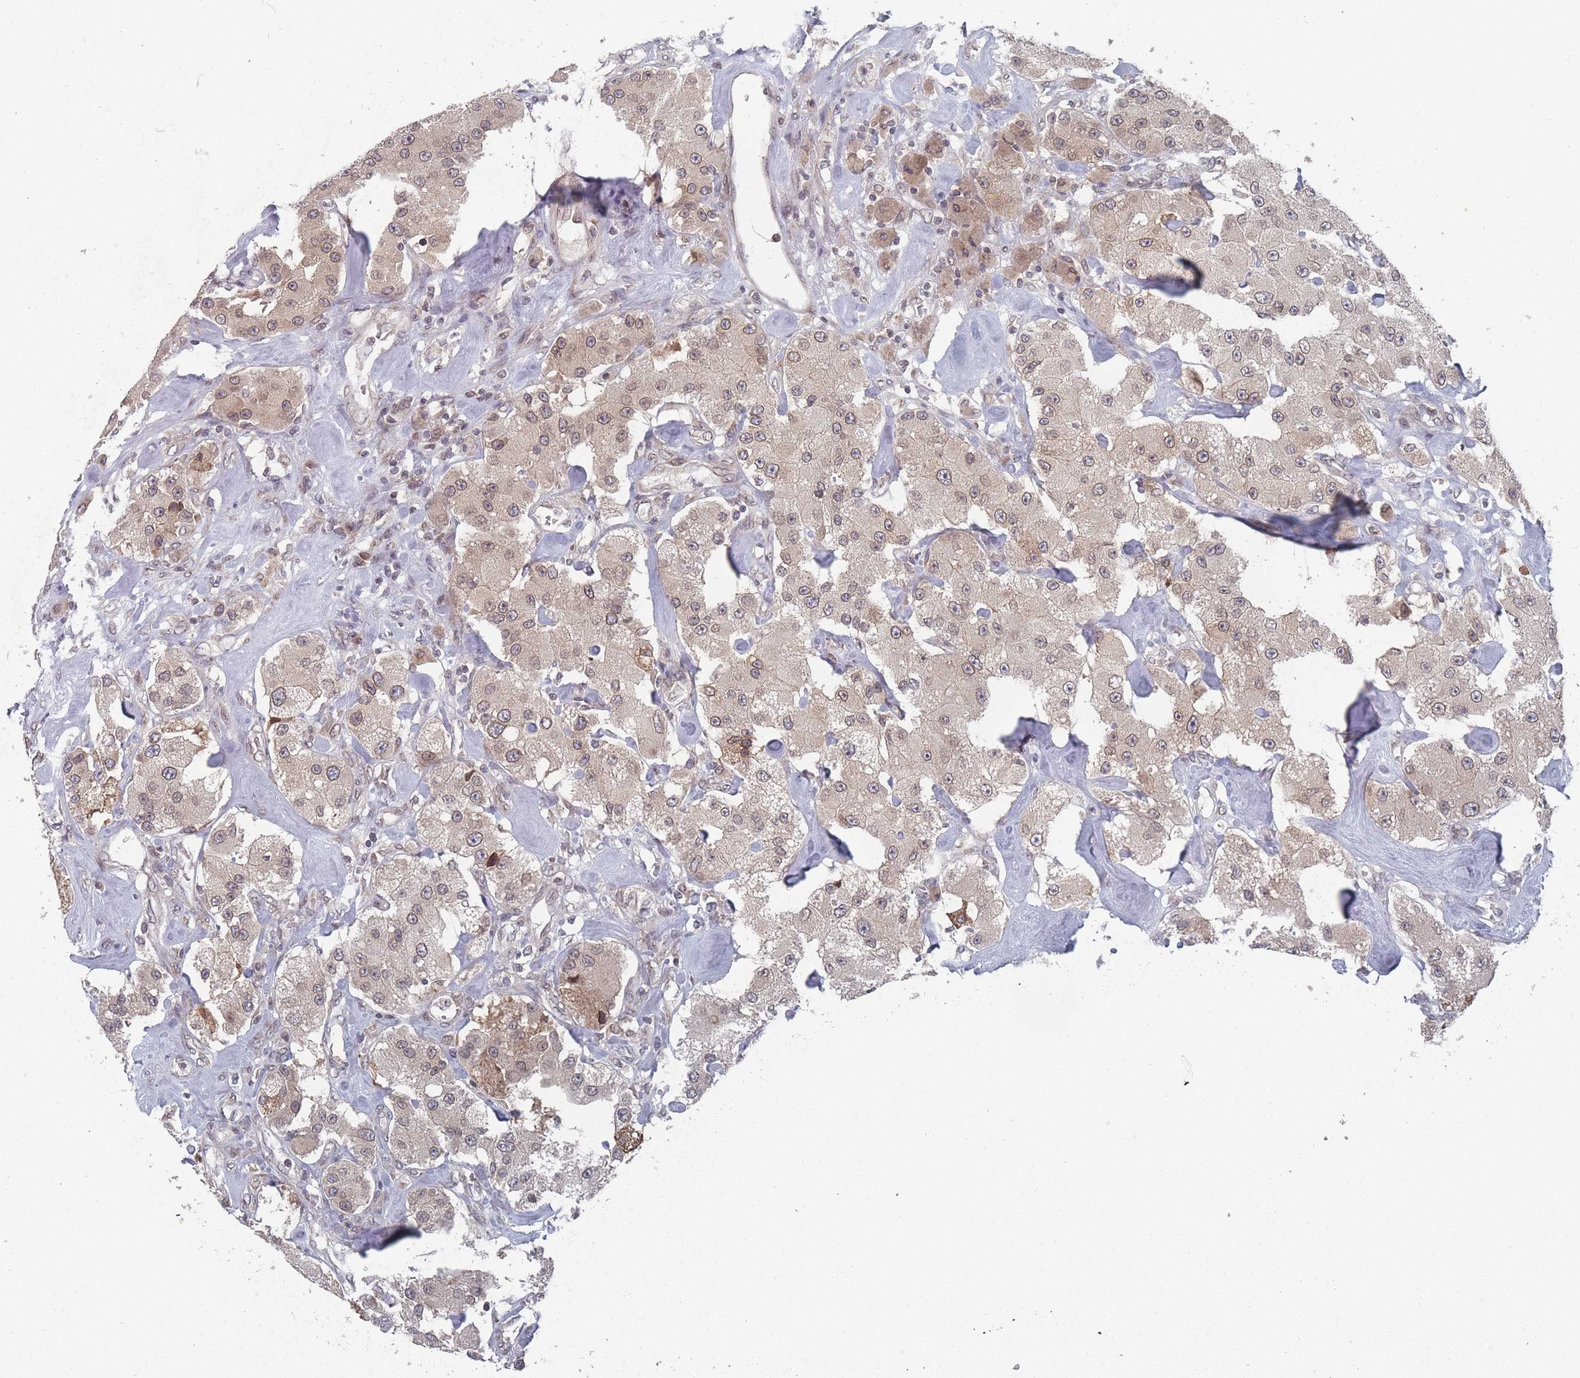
{"staining": {"intensity": "weak", "quantity": "25%-75%", "location": "cytoplasmic/membranous,nuclear"}, "tissue": "carcinoid", "cell_type": "Tumor cells", "image_type": "cancer", "snomed": [{"axis": "morphology", "description": "Carcinoid, malignant, NOS"}, {"axis": "topography", "description": "Pancreas"}], "caption": "Carcinoid stained with DAB IHC demonstrates low levels of weak cytoplasmic/membranous and nuclear expression in approximately 25%-75% of tumor cells.", "gene": "TBC1D25", "patient": {"sex": "male", "age": 41}}